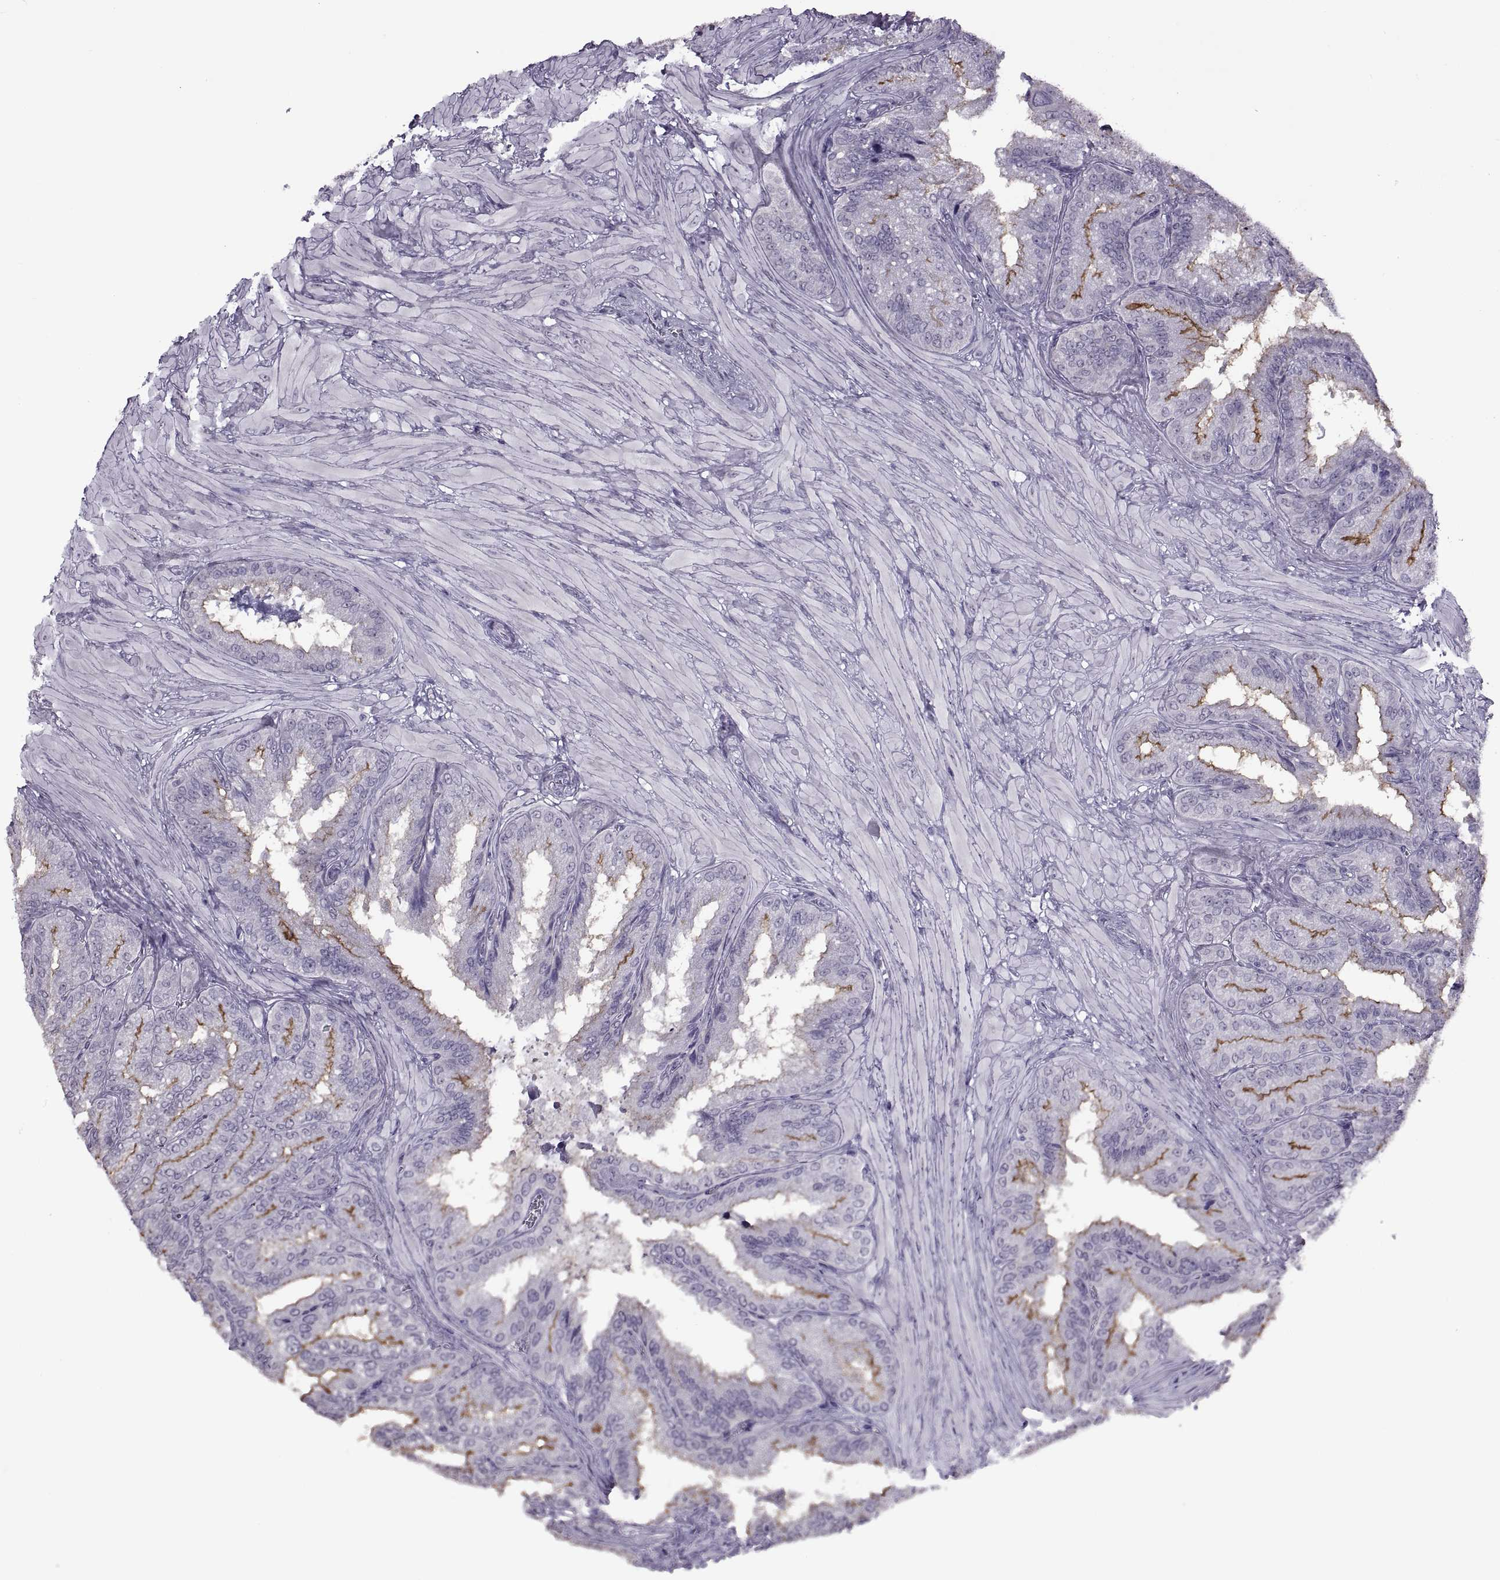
{"staining": {"intensity": "moderate", "quantity": "25%-75%", "location": "cytoplasmic/membranous"}, "tissue": "seminal vesicle", "cell_type": "Glandular cells", "image_type": "normal", "snomed": [{"axis": "morphology", "description": "Normal tissue, NOS"}, {"axis": "topography", "description": "Seminal veicle"}], "caption": "Protein staining reveals moderate cytoplasmic/membranous staining in approximately 25%-75% of glandular cells in unremarkable seminal vesicle.", "gene": "ASIC2", "patient": {"sex": "male", "age": 37}}